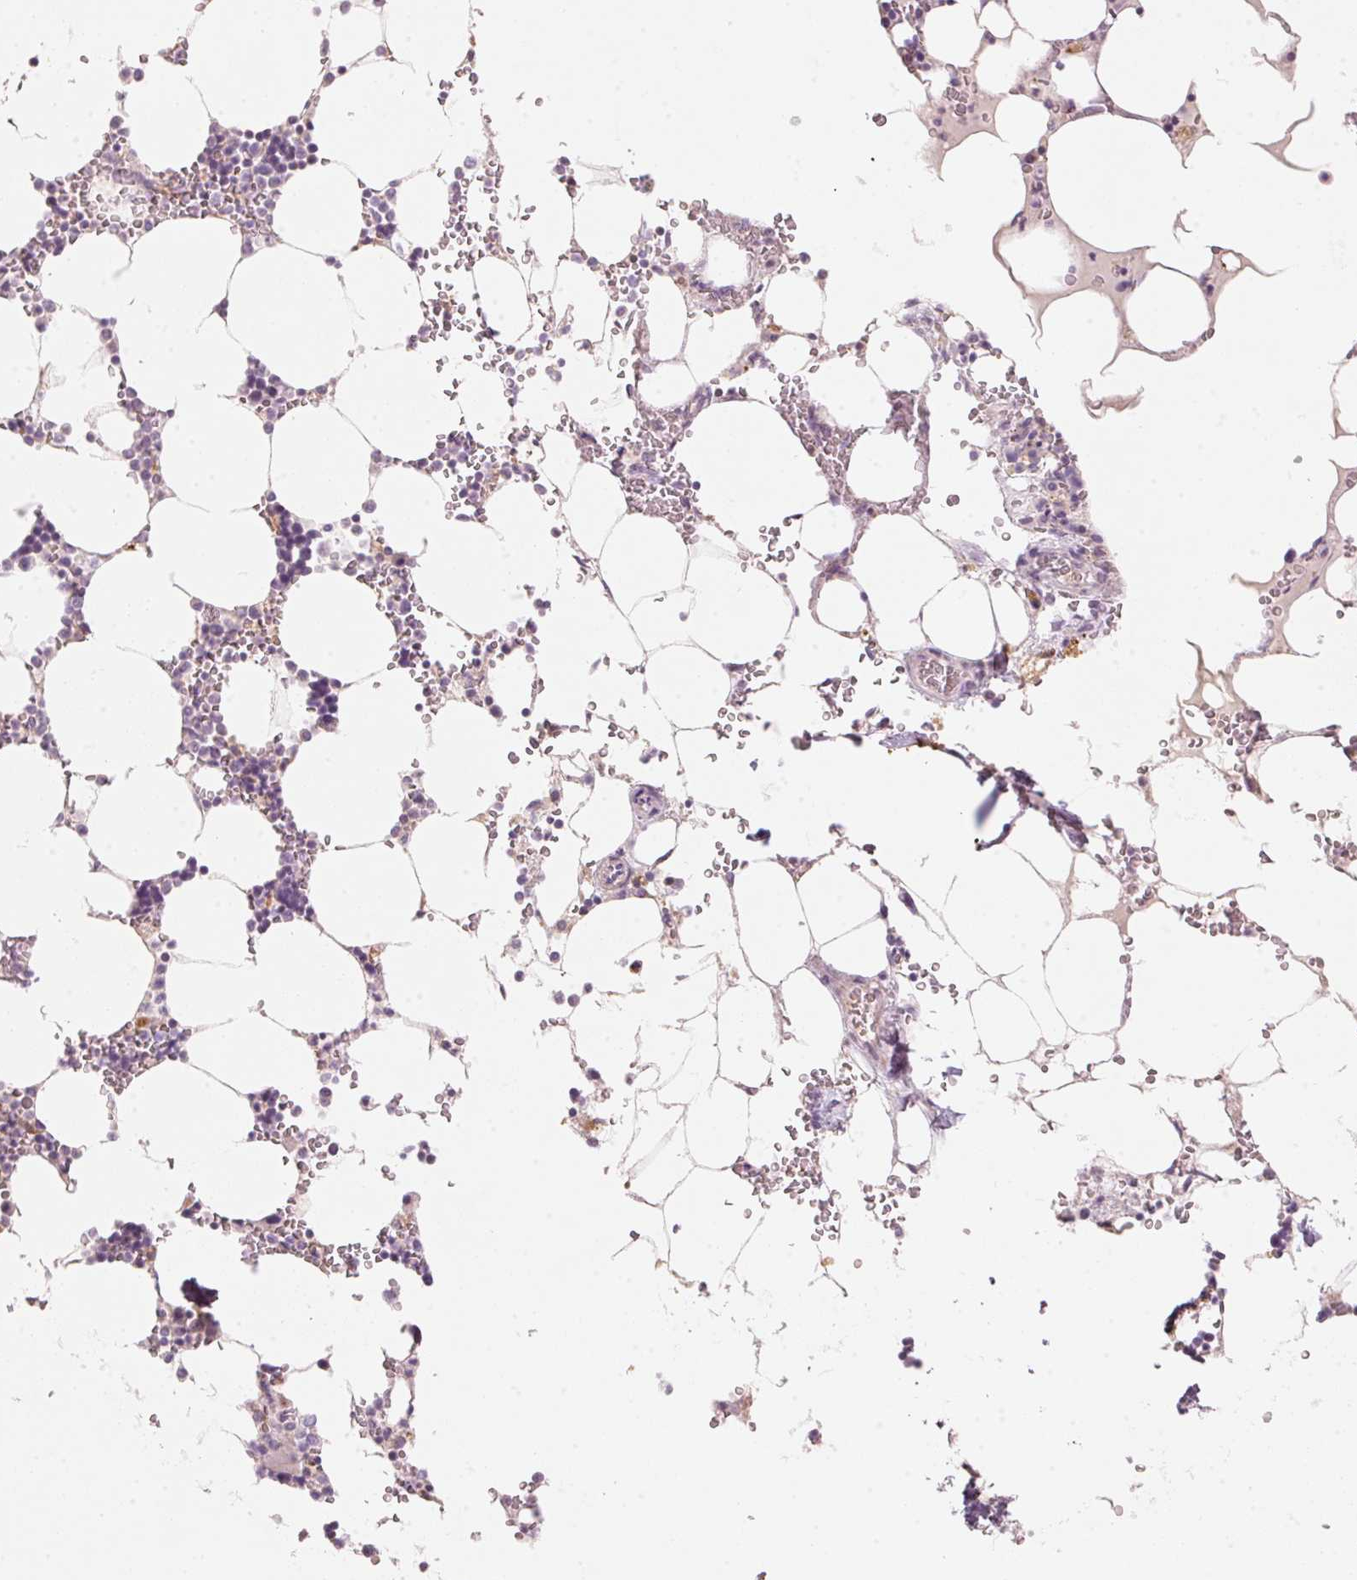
{"staining": {"intensity": "negative", "quantity": "none", "location": "none"}, "tissue": "bone marrow", "cell_type": "Hematopoietic cells", "image_type": "normal", "snomed": [{"axis": "morphology", "description": "Normal tissue, NOS"}, {"axis": "topography", "description": "Bone marrow"}], "caption": "Immunohistochemical staining of benign bone marrow demonstrates no significant positivity in hematopoietic cells.", "gene": "DRAM2", "patient": {"sex": "male", "age": 64}}